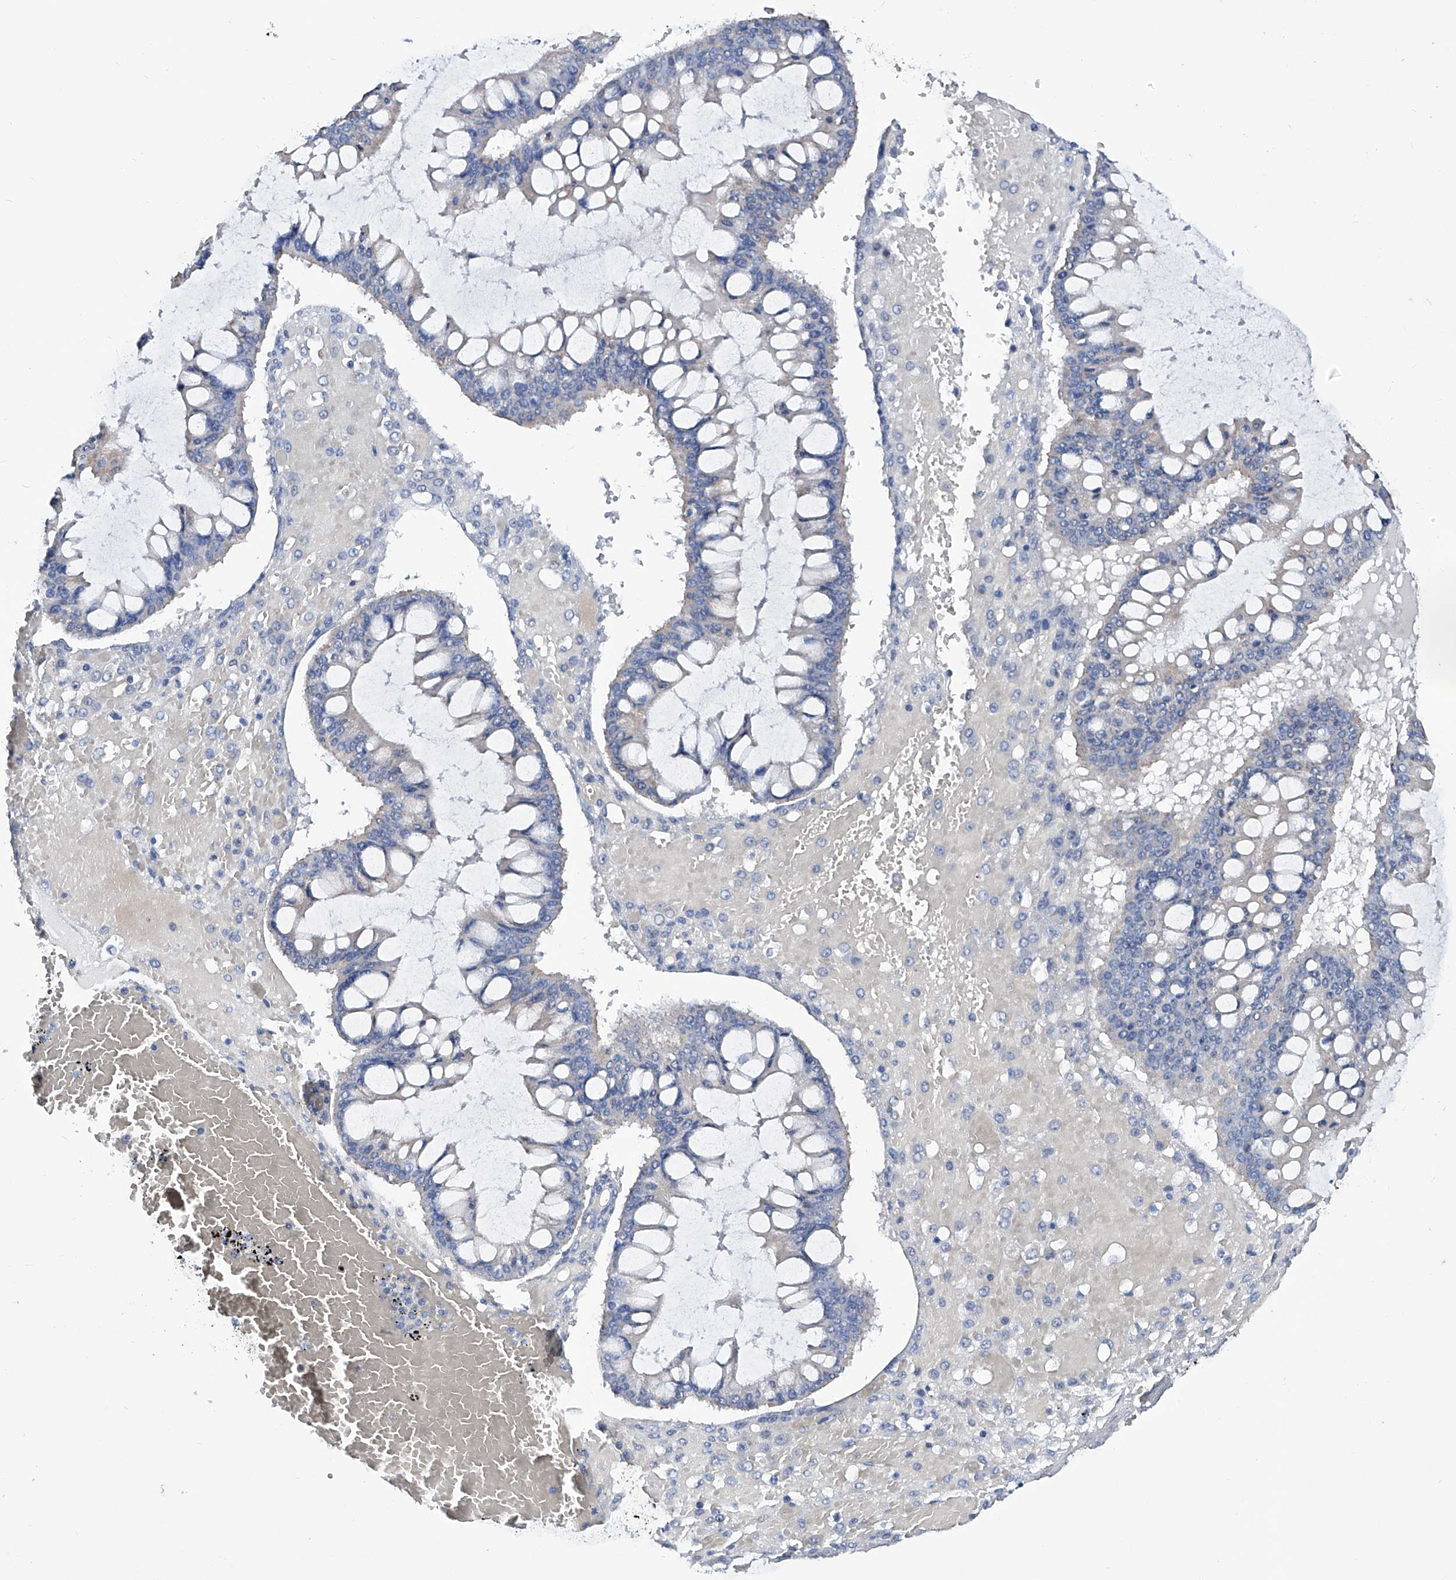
{"staining": {"intensity": "negative", "quantity": "none", "location": "none"}, "tissue": "ovarian cancer", "cell_type": "Tumor cells", "image_type": "cancer", "snomed": [{"axis": "morphology", "description": "Cystadenocarcinoma, mucinous, NOS"}, {"axis": "topography", "description": "Ovary"}], "caption": "DAB immunohistochemical staining of ovarian cancer (mucinous cystadenocarcinoma) displays no significant staining in tumor cells.", "gene": "NHS", "patient": {"sex": "female", "age": 73}}